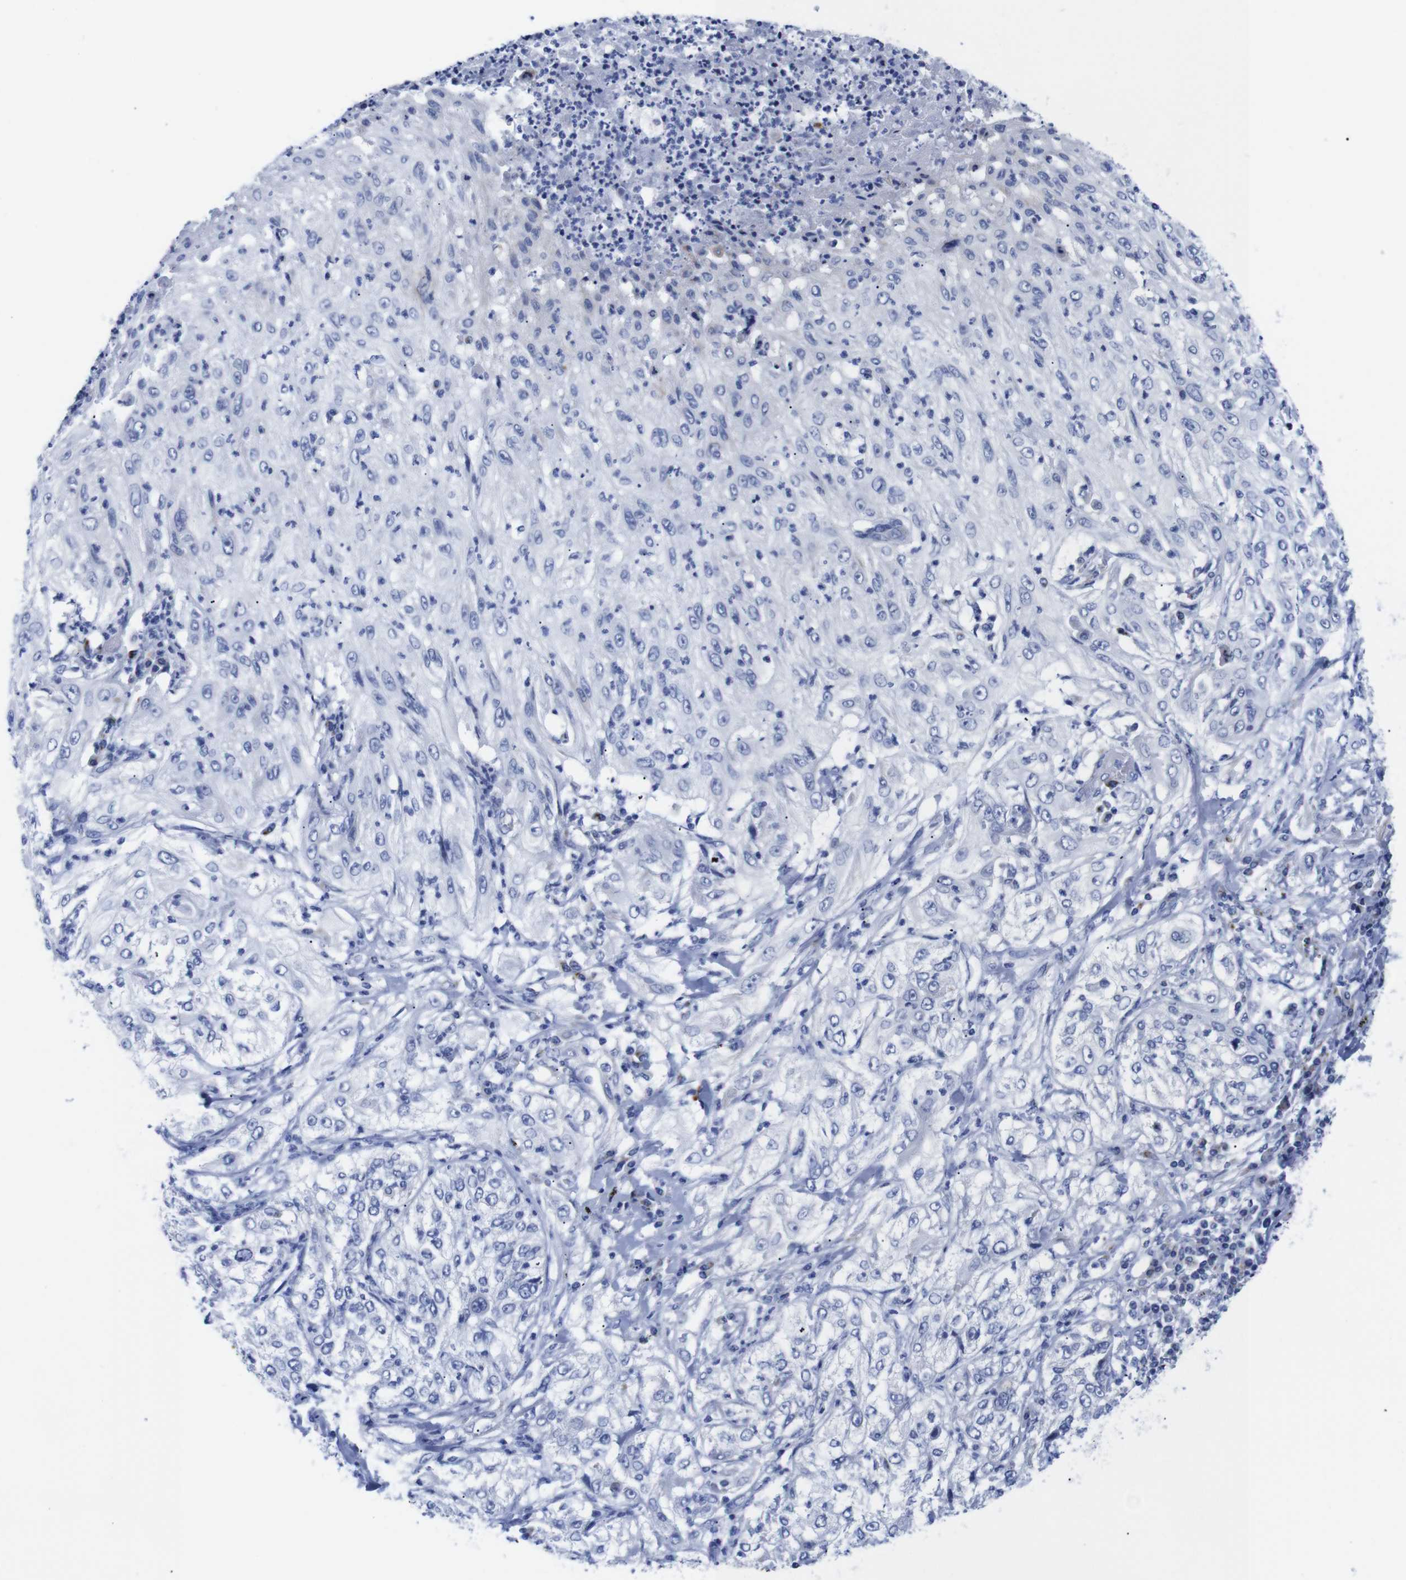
{"staining": {"intensity": "negative", "quantity": "none", "location": "none"}, "tissue": "lung cancer", "cell_type": "Tumor cells", "image_type": "cancer", "snomed": [{"axis": "morphology", "description": "Inflammation, NOS"}, {"axis": "morphology", "description": "Squamous cell carcinoma, NOS"}, {"axis": "topography", "description": "Lymph node"}, {"axis": "topography", "description": "Soft tissue"}, {"axis": "topography", "description": "Lung"}], "caption": "DAB (3,3'-diaminobenzidine) immunohistochemical staining of human lung cancer (squamous cell carcinoma) demonstrates no significant expression in tumor cells.", "gene": "LRRC55", "patient": {"sex": "male", "age": 66}}